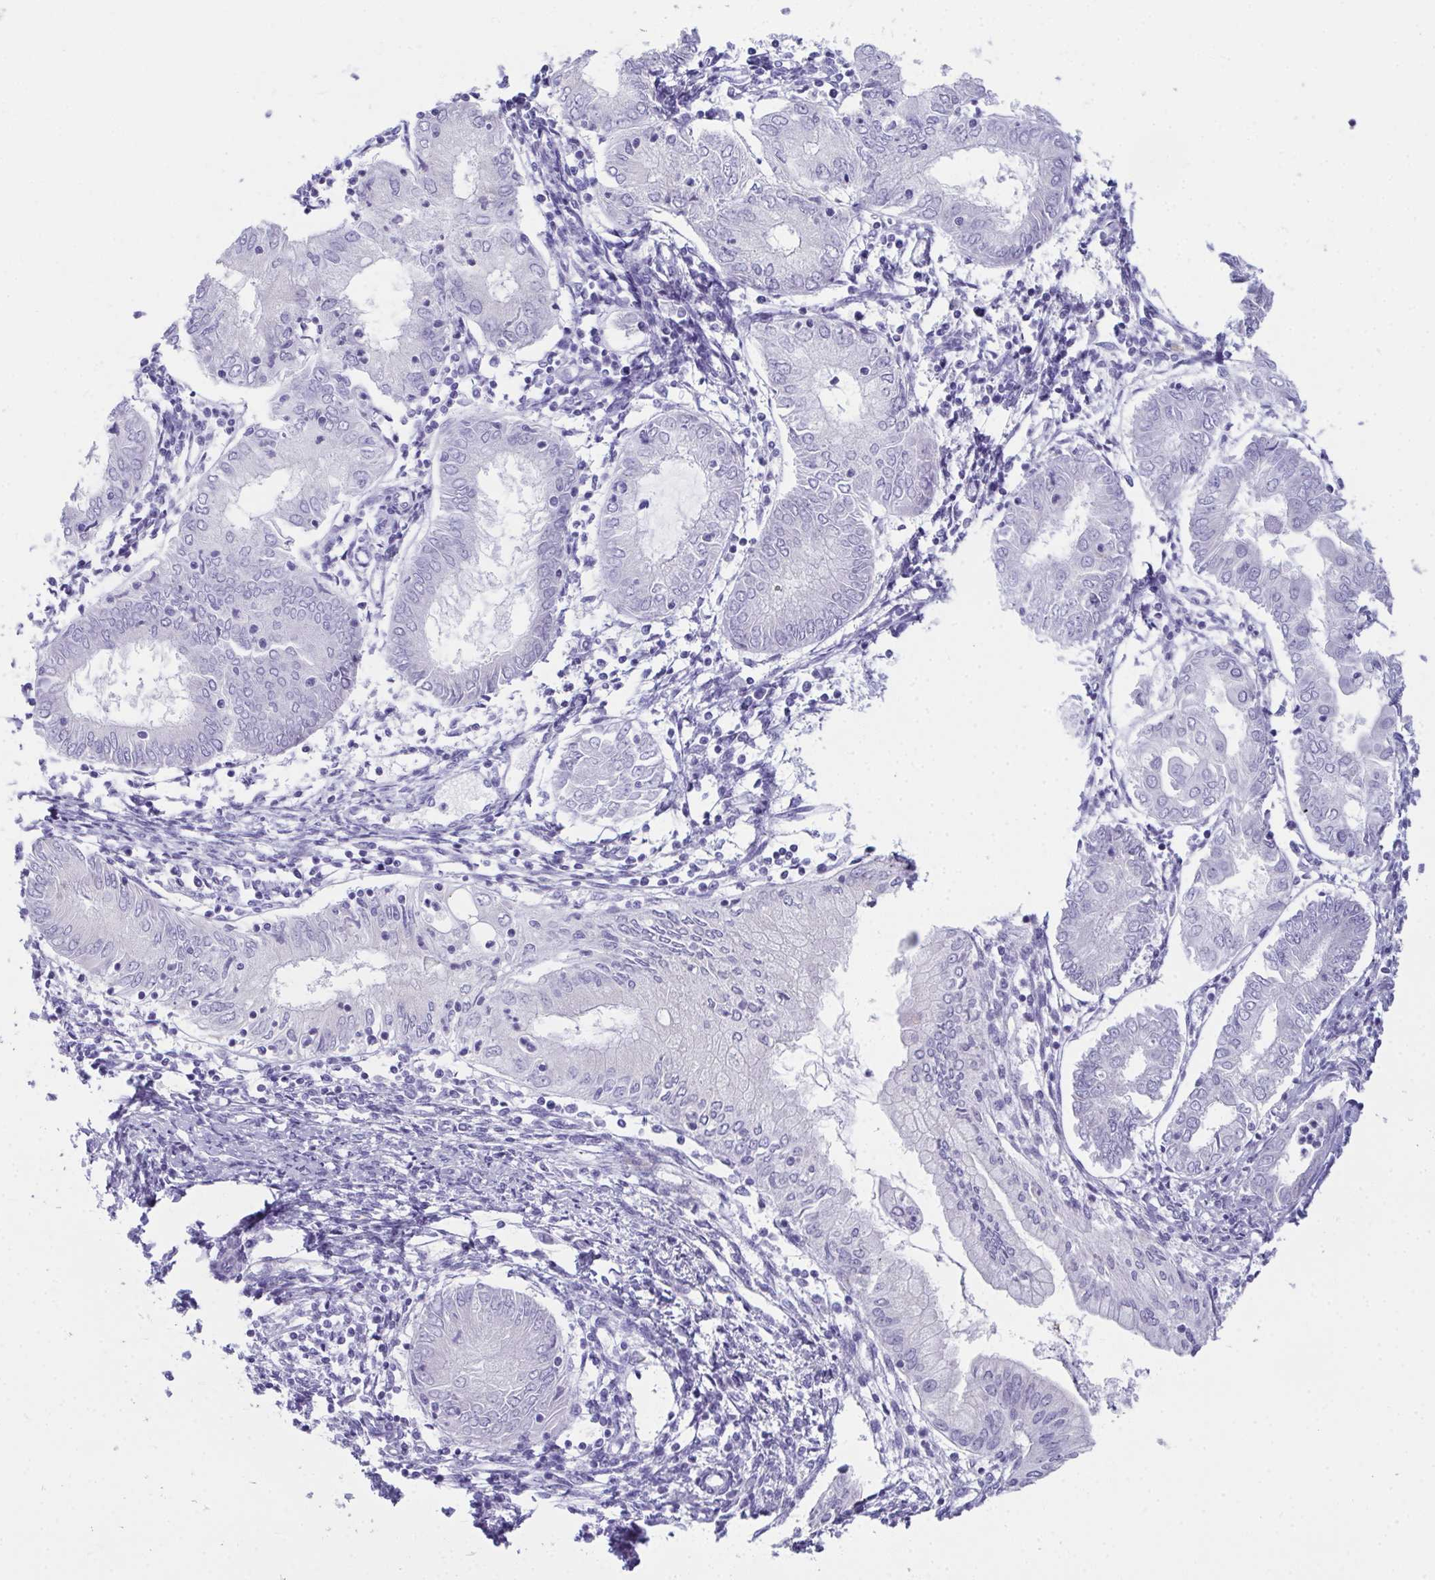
{"staining": {"intensity": "negative", "quantity": "none", "location": "none"}, "tissue": "endometrial cancer", "cell_type": "Tumor cells", "image_type": "cancer", "snomed": [{"axis": "morphology", "description": "Adenocarcinoma, NOS"}, {"axis": "topography", "description": "Endometrium"}], "caption": "An image of adenocarcinoma (endometrial) stained for a protein reveals no brown staining in tumor cells.", "gene": "TEX19", "patient": {"sex": "female", "age": 68}}